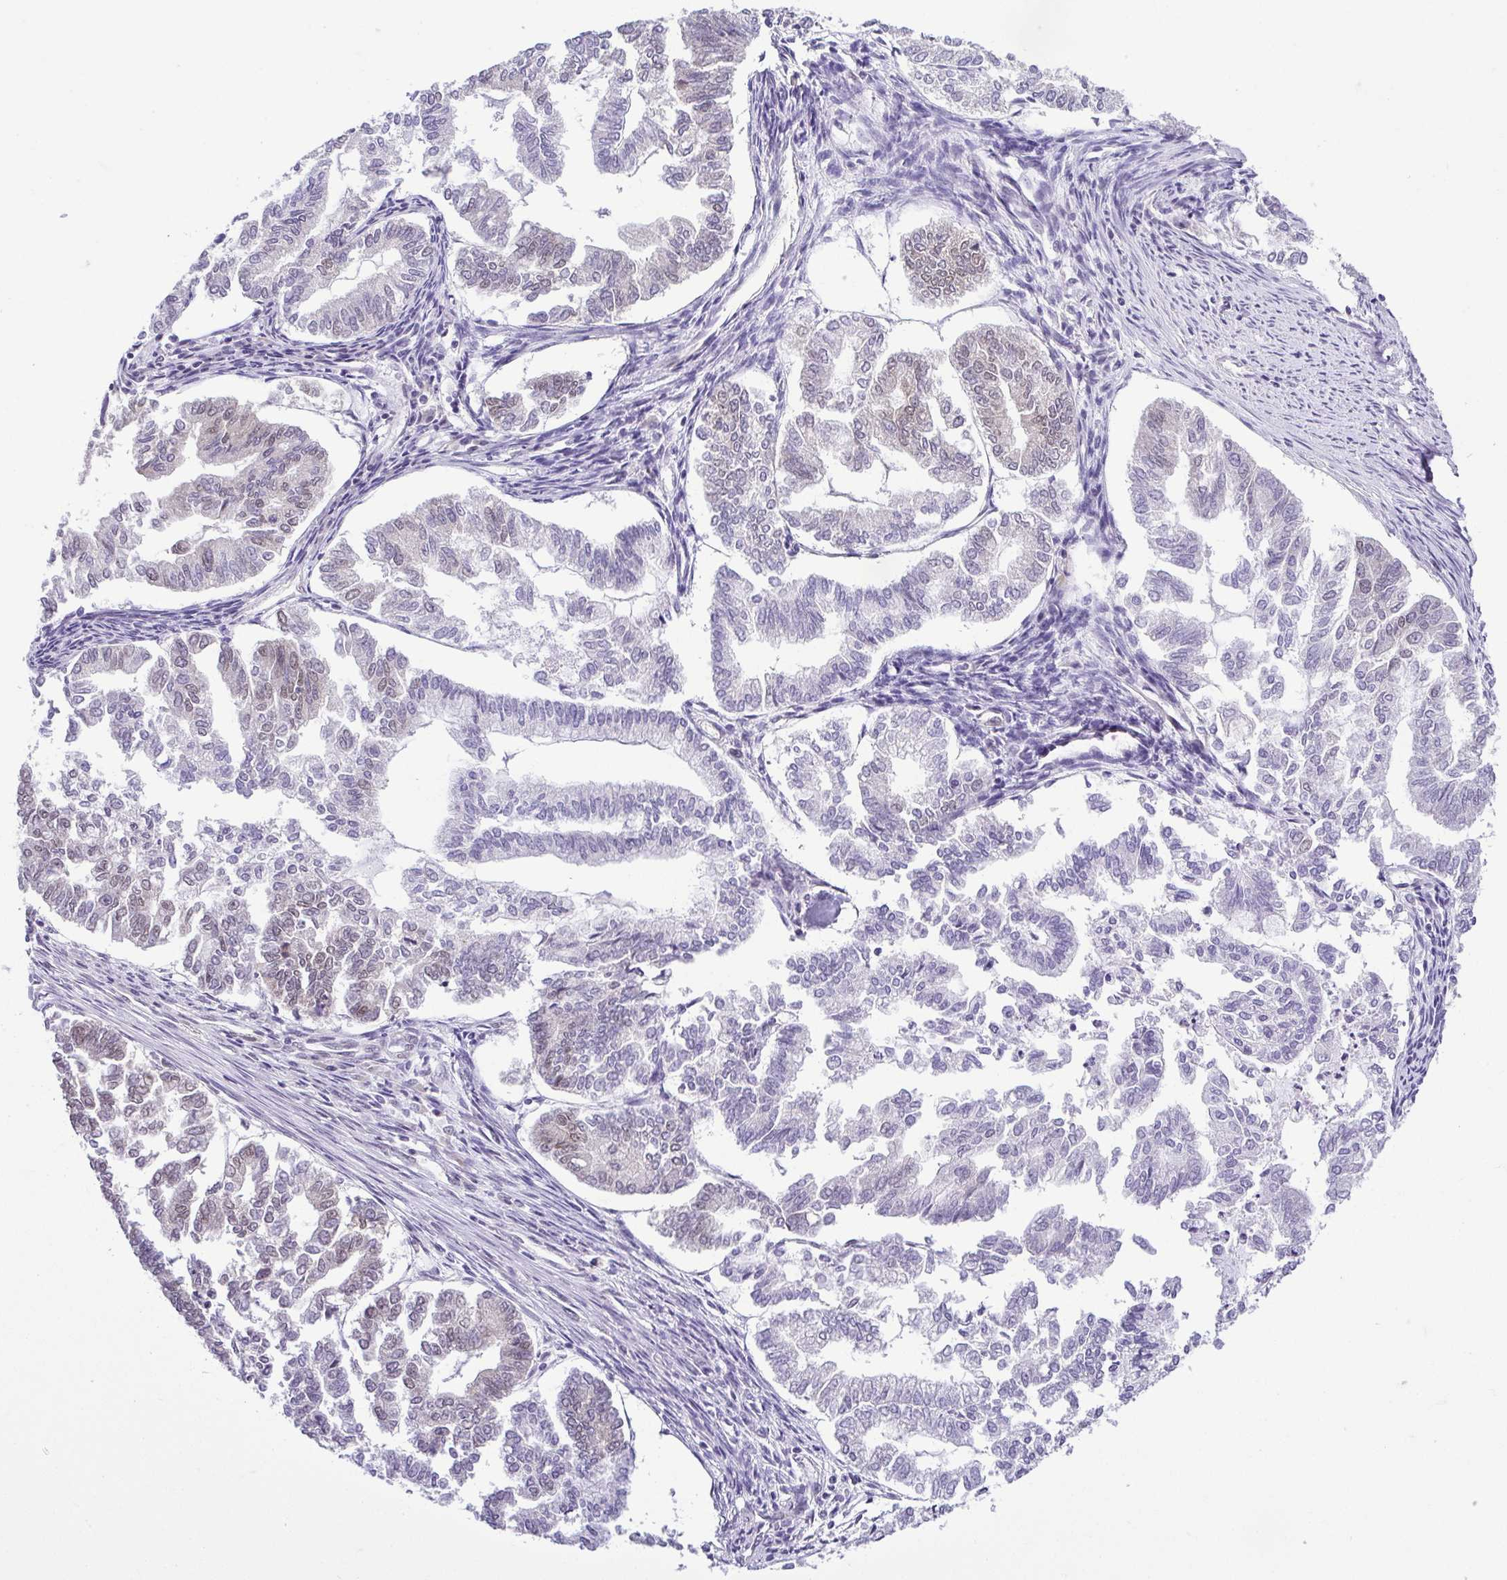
{"staining": {"intensity": "negative", "quantity": "none", "location": "none"}, "tissue": "endometrial cancer", "cell_type": "Tumor cells", "image_type": "cancer", "snomed": [{"axis": "morphology", "description": "Adenocarcinoma, NOS"}, {"axis": "topography", "description": "Endometrium"}], "caption": "Immunohistochemistry of human adenocarcinoma (endometrial) displays no positivity in tumor cells.", "gene": "RBM3", "patient": {"sex": "female", "age": 79}}